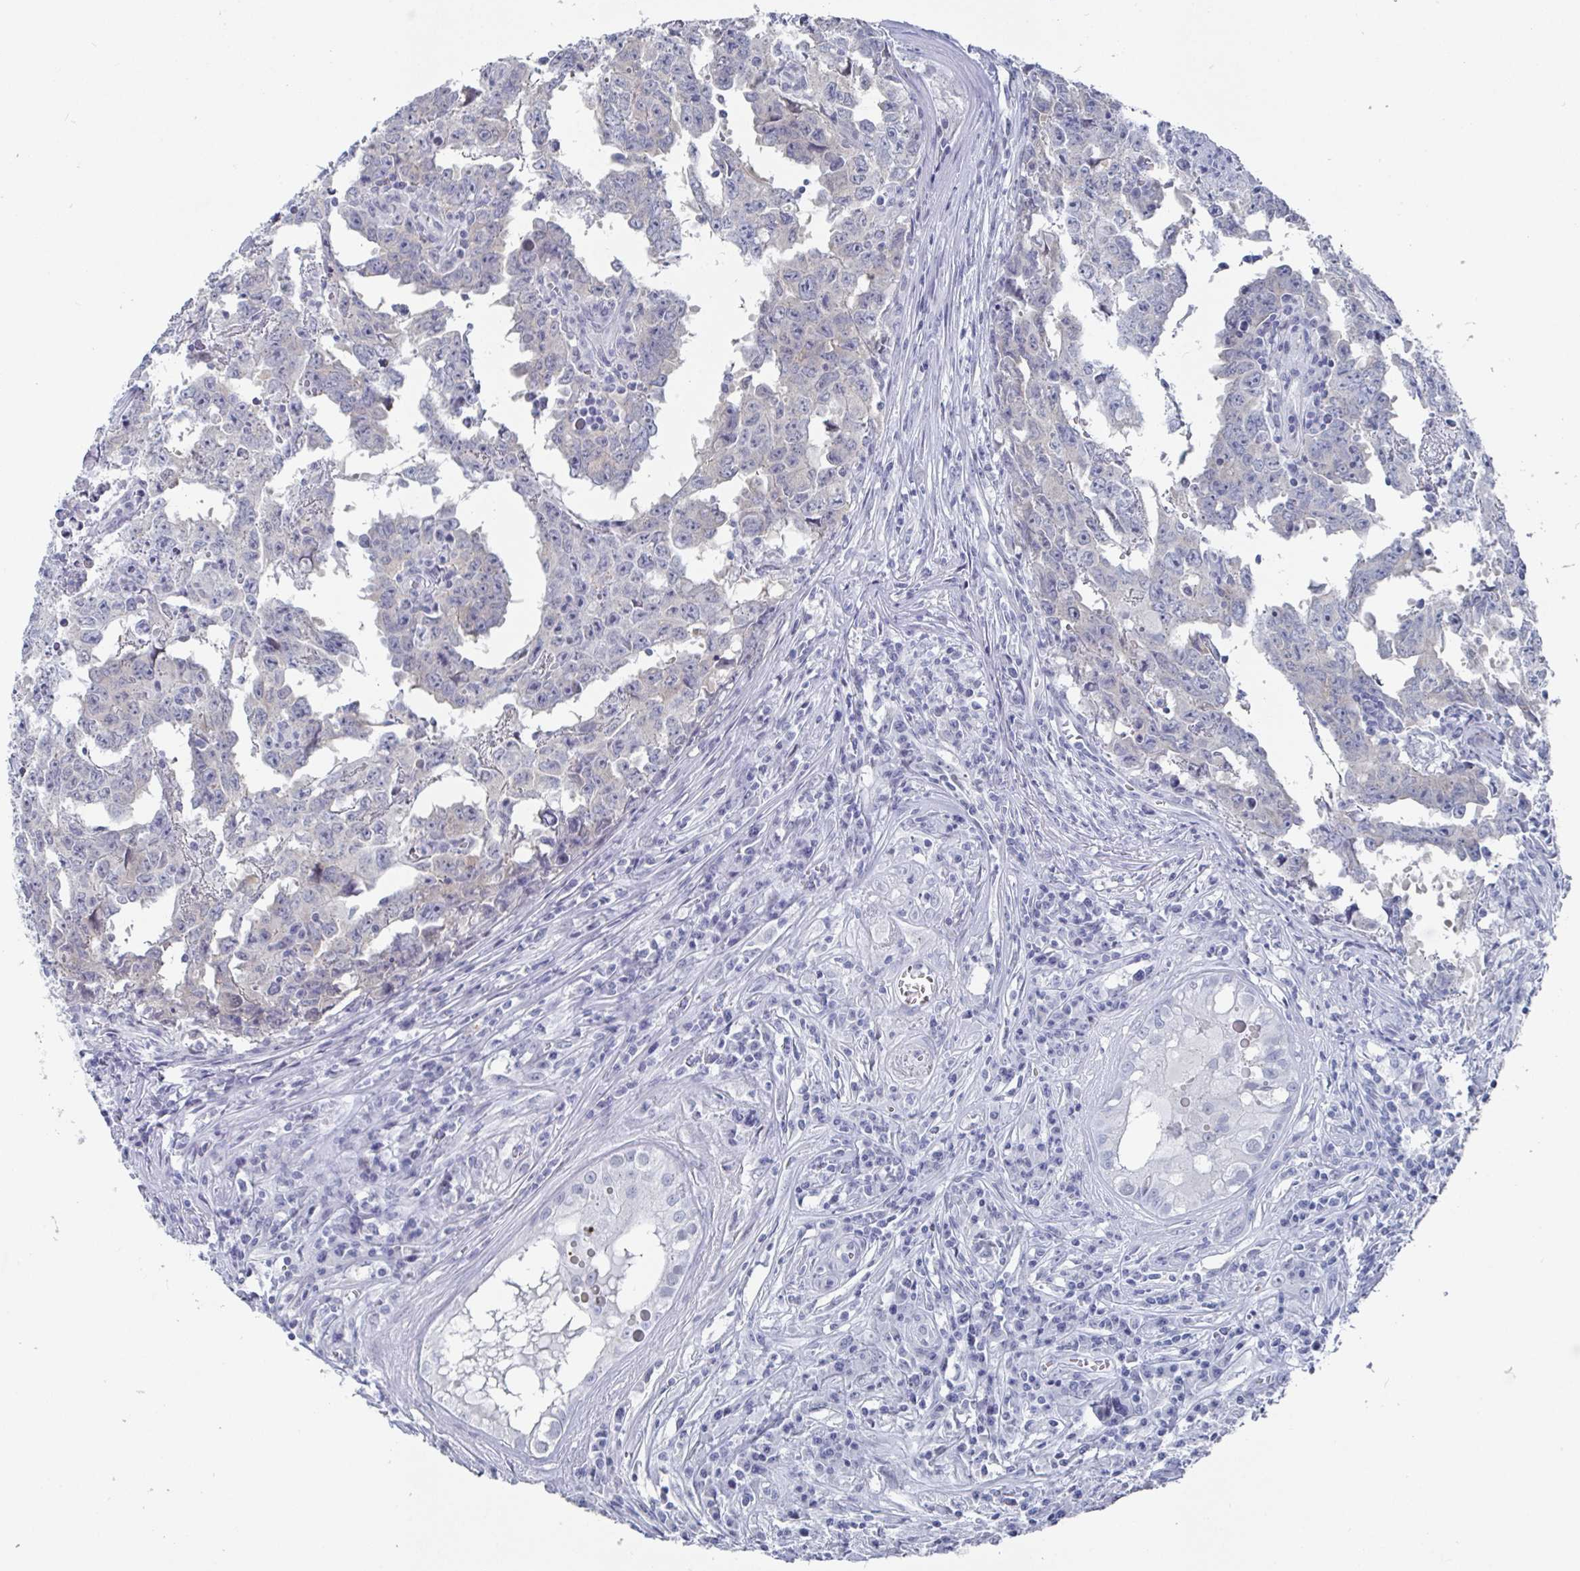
{"staining": {"intensity": "negative", "quantity": "none", "location": "none"}, "tissue": "testis cancer", "cell_type": "Tumor cells", "image_type": "cancer", "snomed": [{"axis": "morphology", "description": "Carcinoma, Embryonal, NOS"}, {"axis": "topography", "description": "Testis"}], "caption": "Tumor cells show no significant protein expression in testis embryonal carcinoma.", "gene": "CAMKV", "patient": {"sex": "male", "age": 22}}